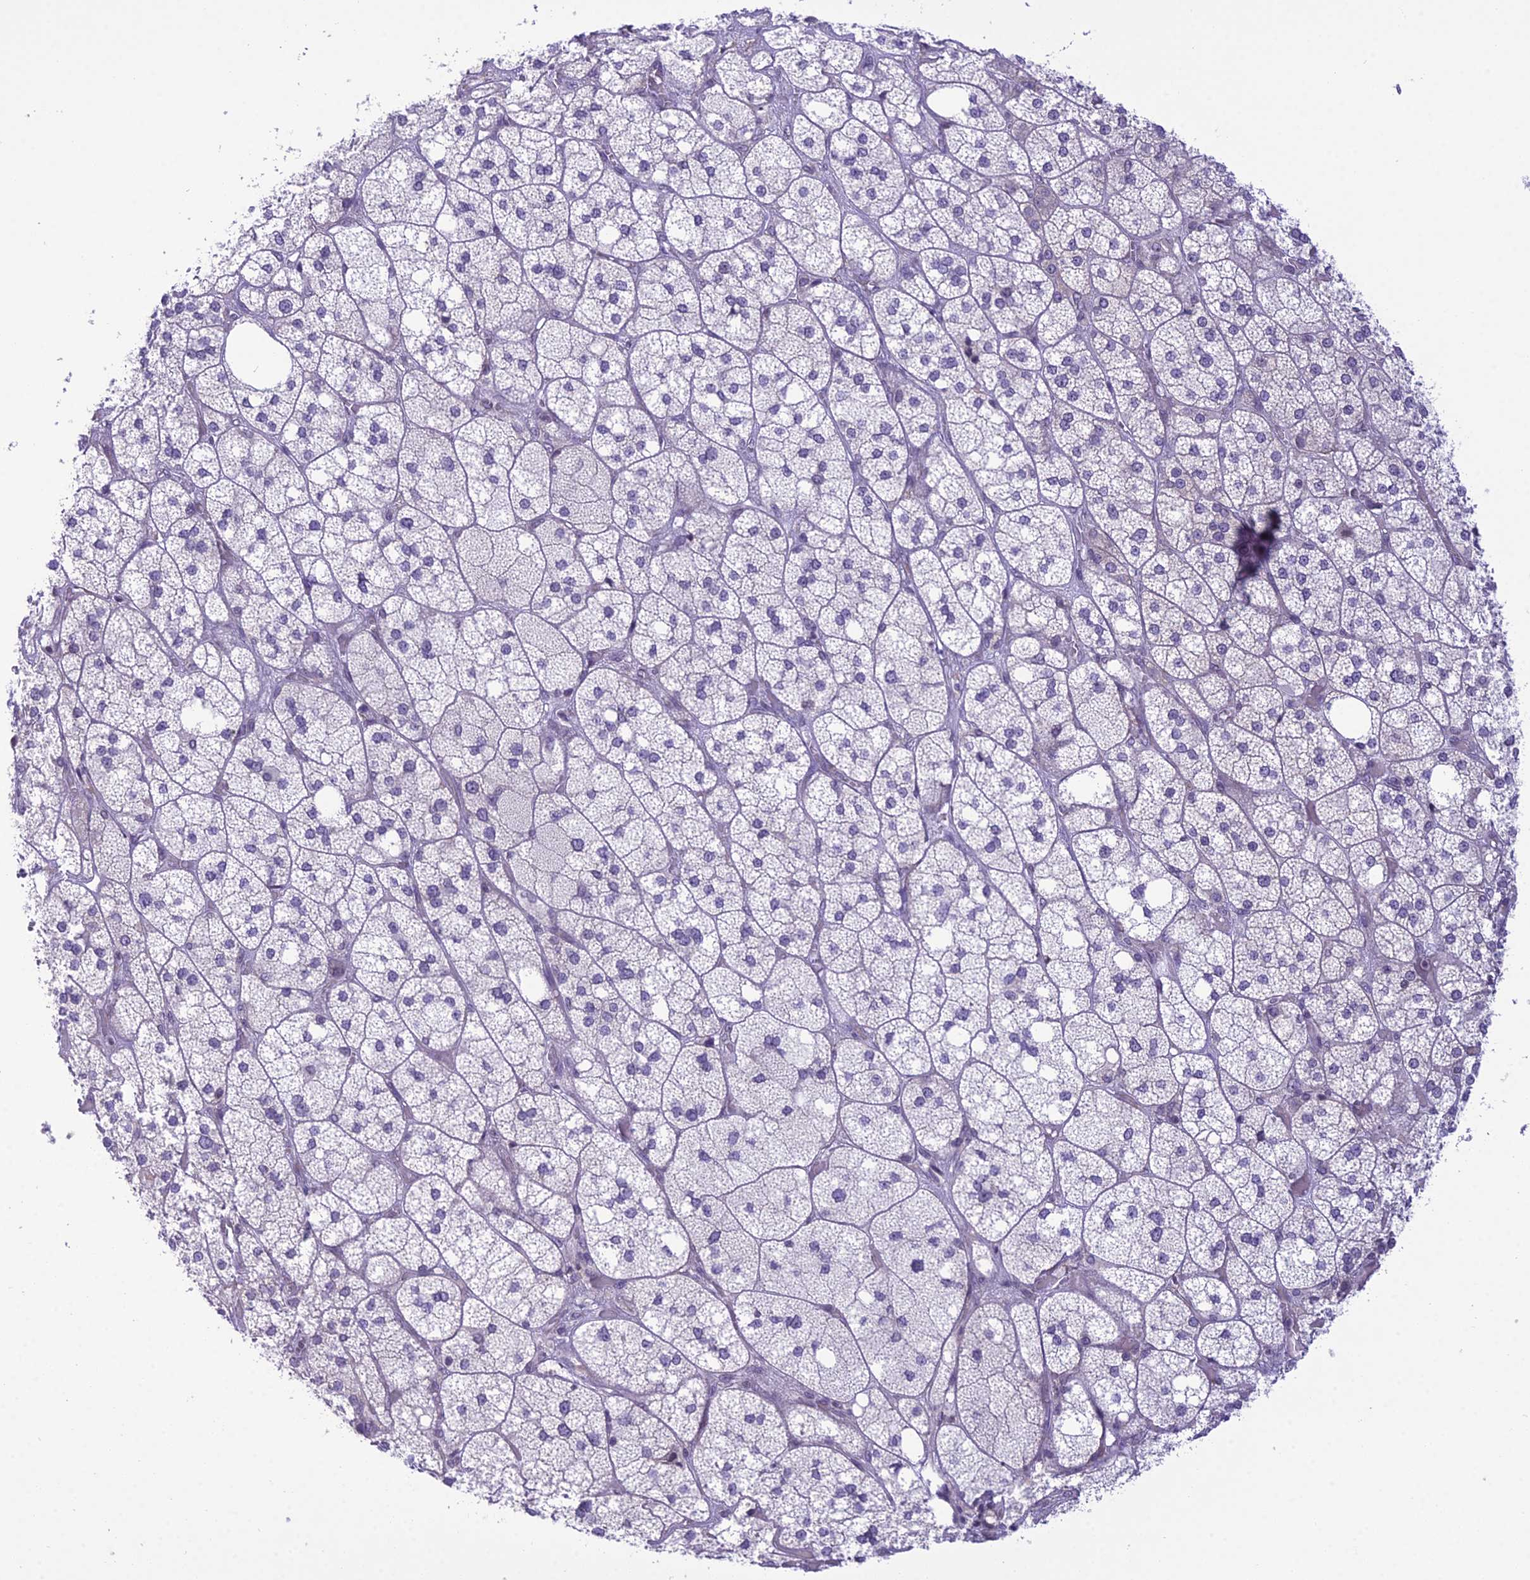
{"staining": {"intensity": "negative", "quantity": "none", "location": "none"}, "tissue": "adrenal gland", "cell_type": "Glandular cells", "image_type": "normal", "snomed": [{"axis": "morphology", "description": "Normal tissue, NOS"}, {"axis": "topography", "description": "Adrenal gland"}], "caption": "This is a image of IHC staining of unremarkable adrenal gland, which shows no staining in glandular cells. The staining was performed using DAB to visualize the protein expression in brown, while the nuclei were stained in blue with hematoxylin (Magnification: 20x).", "gene": "RPS26", "patient": {"sex": "male", "age": 61}}